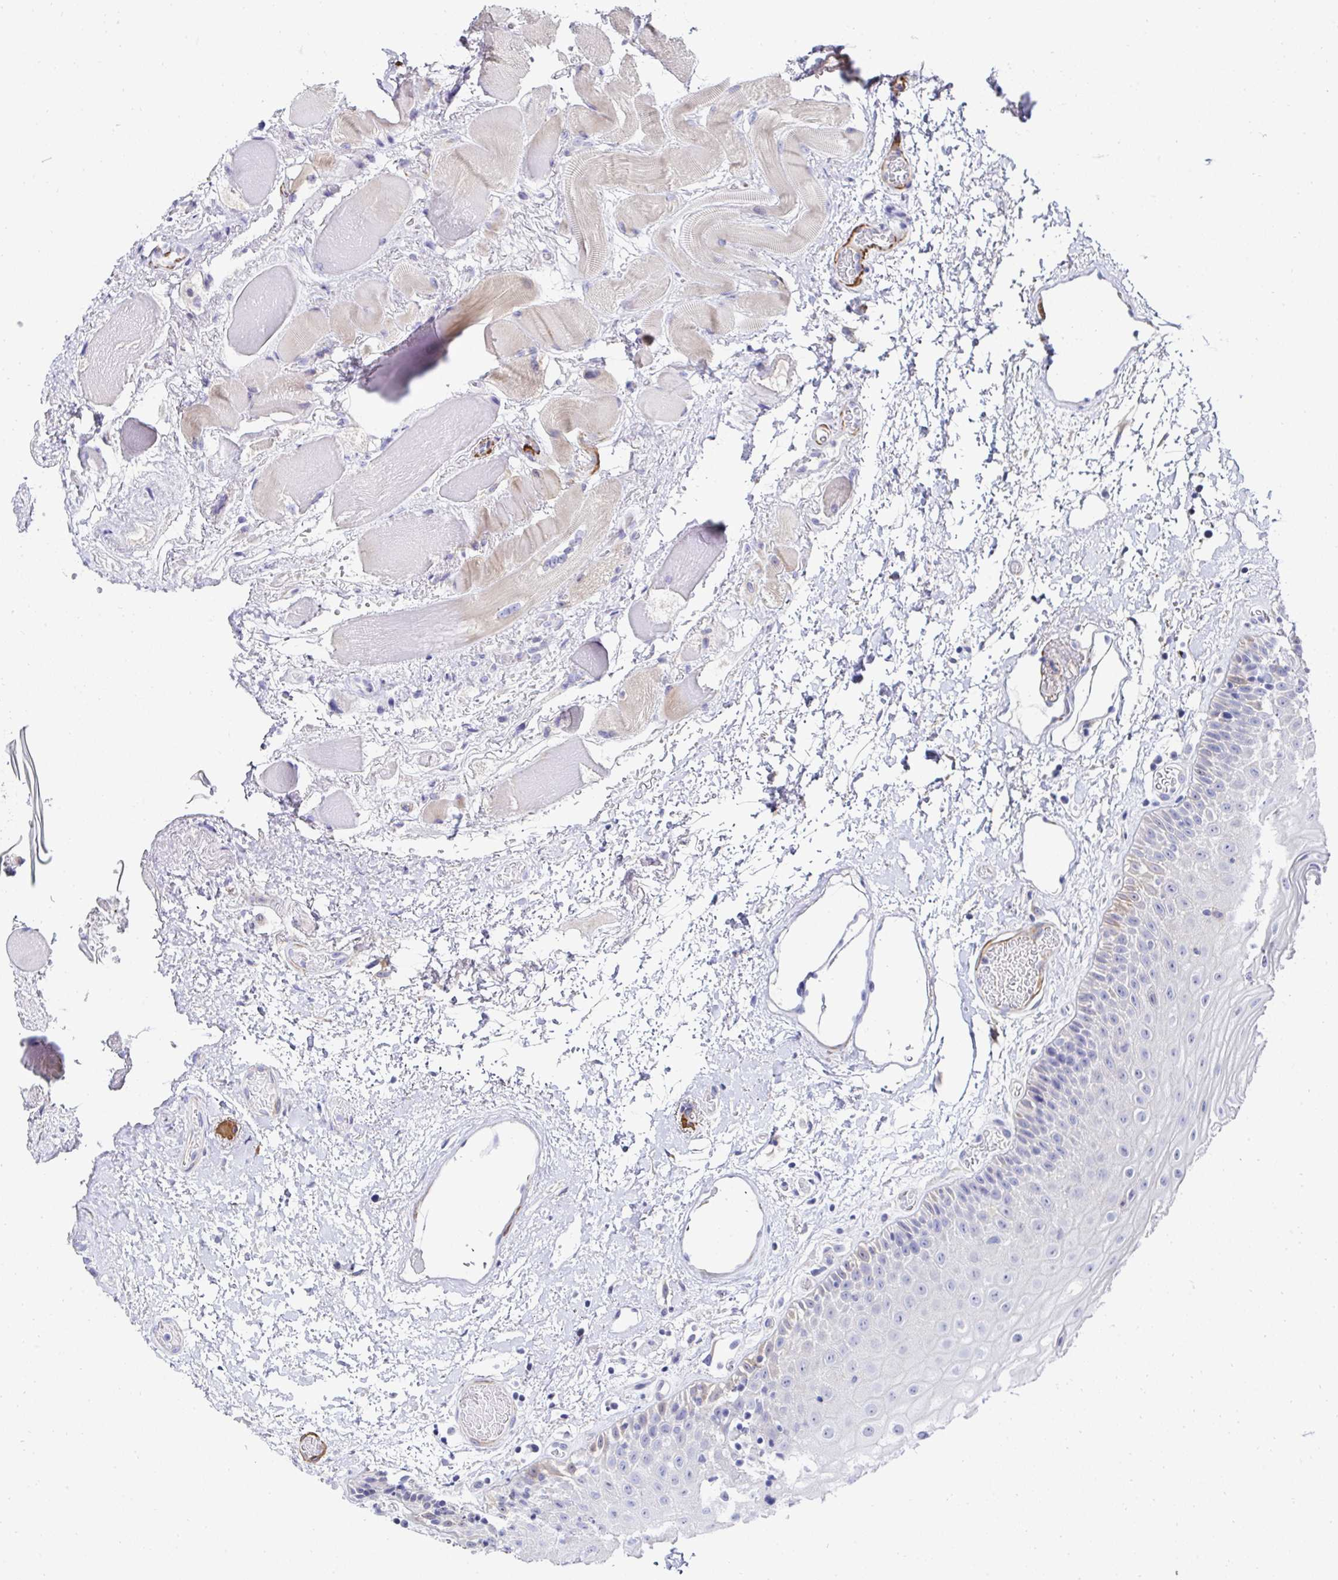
{"staining": {"intensity": "negative", "quantity": "none", "location": "none"}, "tissue": "oral mucosa", "cell_type": "Squamous epithelial cells", "image_type": "normal", "snomed": [{"axis": "morphology", "description": "Normal tissue, NOS"}, {"axis": "topography", "description": "Oral tissue"}], "caption": "Immunohistochemistry (IHC) of normal human oral mucosa displays no expression in squamous epithelial cells. The staining was performed using DAB to visualize the protein expression in brown, while the nuclei were stained in blue with hematoxylin (Magnification: 20x).", "gene": "FBXL13", "patient": {"sex": "female", "age": 82}}